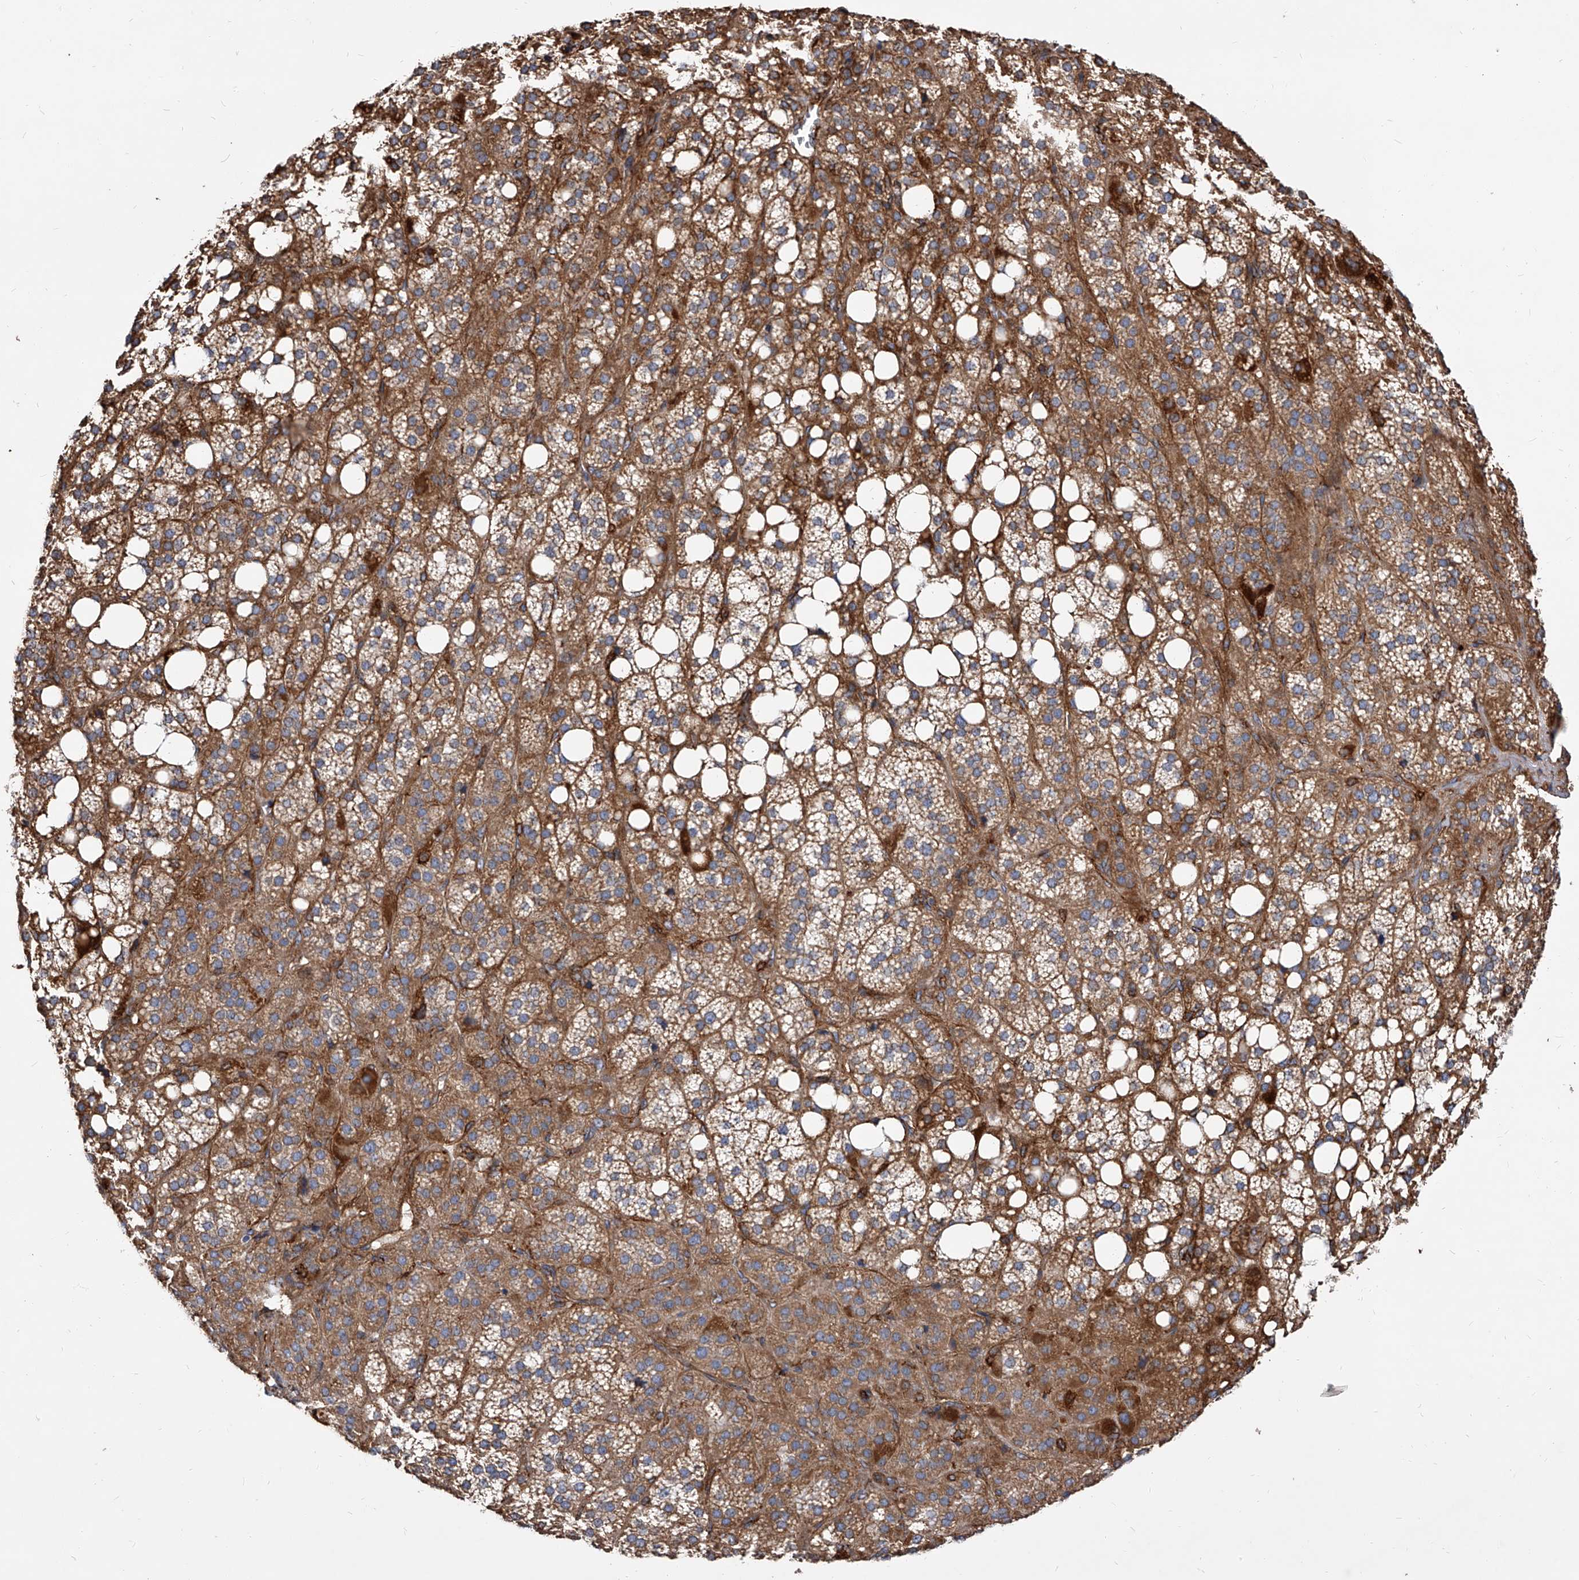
{"staining": {"intensity": "moderate", "quantity": ">75%", "location": "cytoplasmic/membranous"}, "tissue": "adrenal gland", "cell_type": "Glandular cells", "image_type": "normal", "snomed": [{"axis": "morphology", "description": "Normal tissue, NOS"}, {"axis": "topography", "description": "Adrenal gland"}], "caption": "IHC photomicrograph of unremarkable adrenal gland stained for a protein (brown), which exhibits medium levels of moderate cytoplasmic/membranous staining in approximately >75% of glandular cells.", "gene": "PISD", "patient": {"sex": "female", "age": 59}}